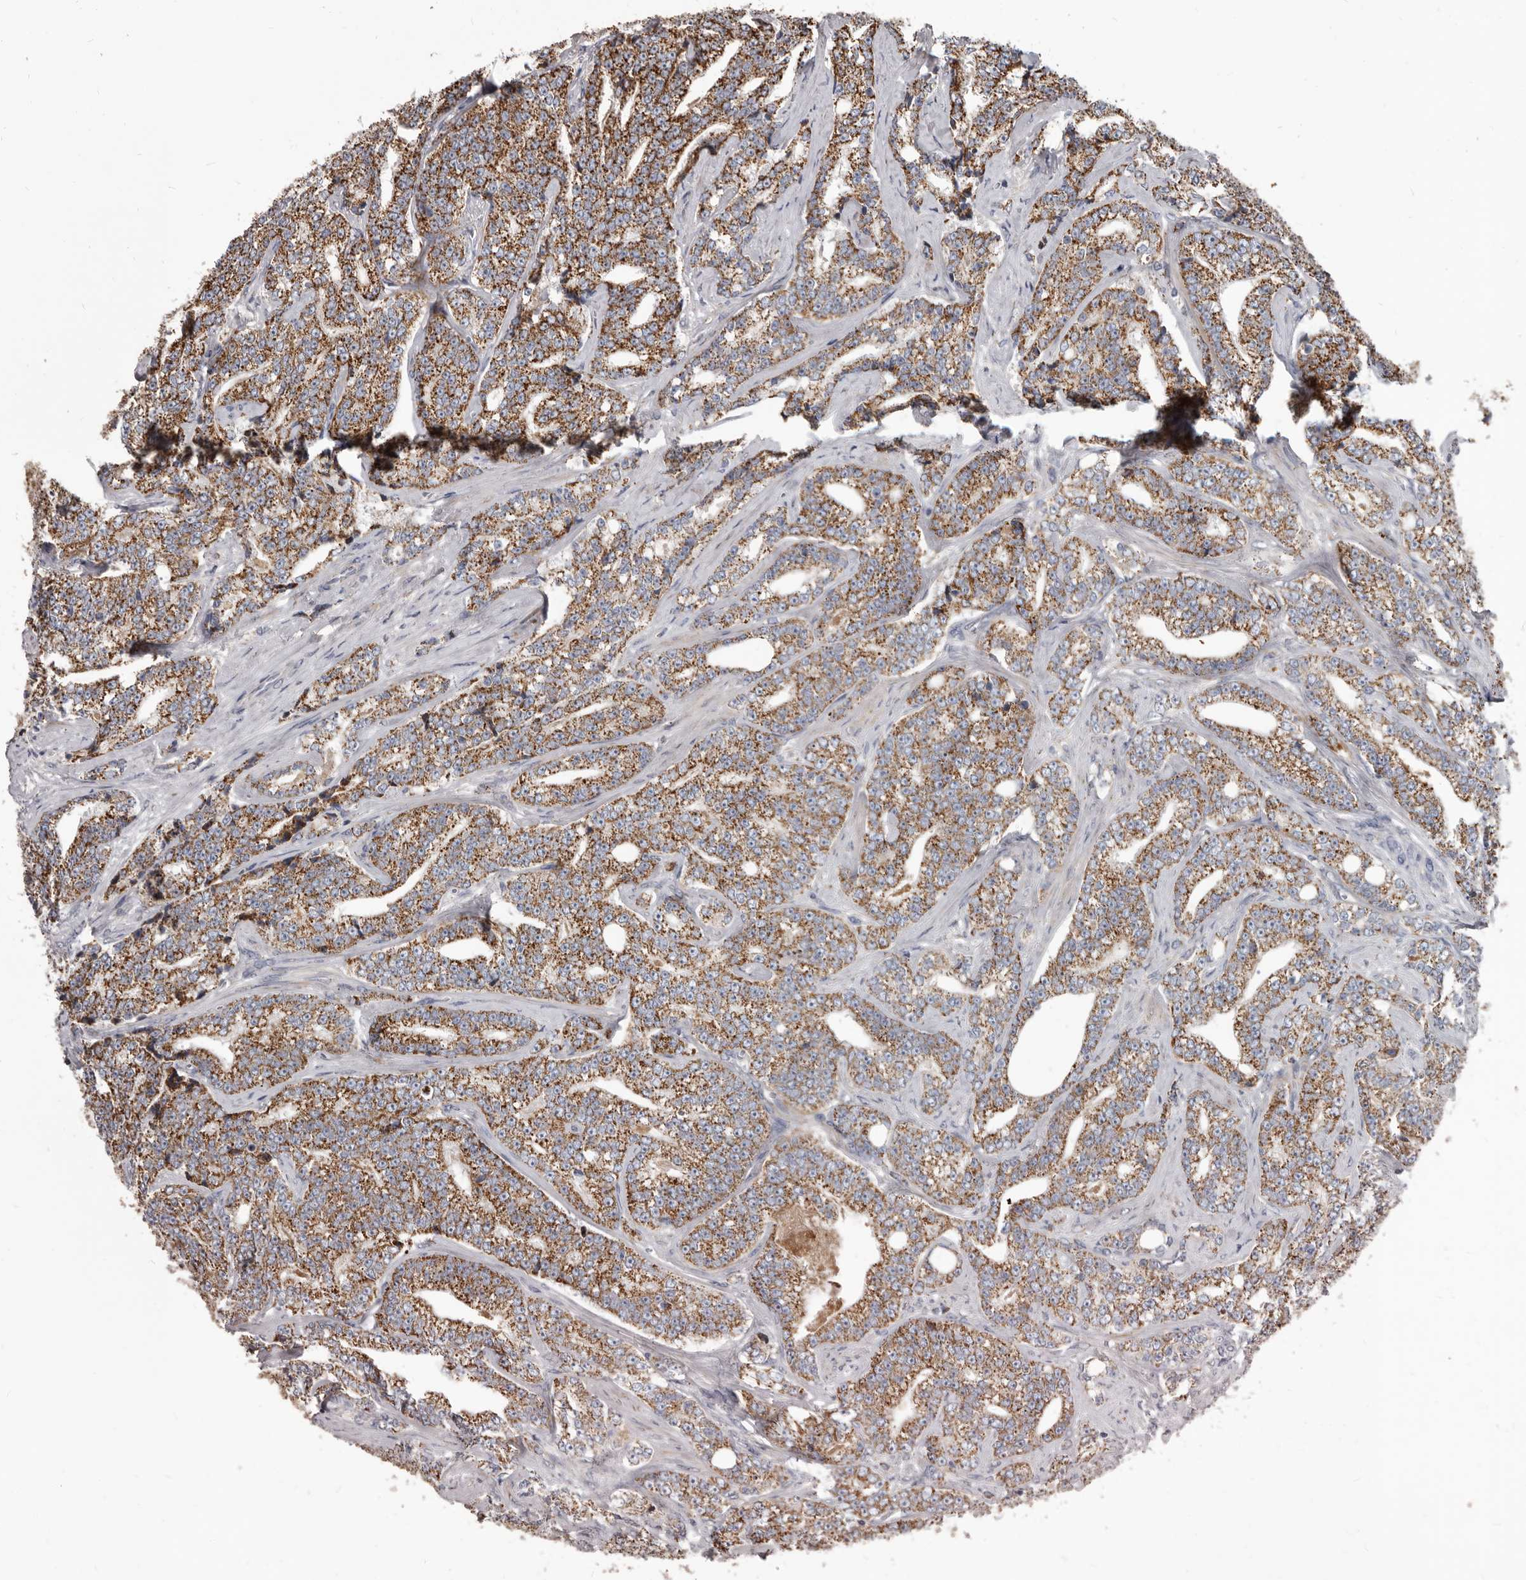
{"staining": {"intensity": "moderate", "quantity": ">75%", "location": "cytoplasmic/membranous"}, "tissue": "prostate cancer", "cell_type": "Tumor cells", "image_type": "cancer", "snomed": [{"axis": "morphology", "description": "Adenocarcinoma, High grade"}, {"axis": "topography", "description": "Prostate and seminal vesicle, NOS"}], "caption": "Immunohistochemical staining of prostate adenocarcinoma (high-grade) displays medium levels of moderate cytoplasmic/membranous protein staining in approximately >75% of tumor cells.", "gene": "ALDH5A1", "patient": {"sex": "male", "age": 67}}